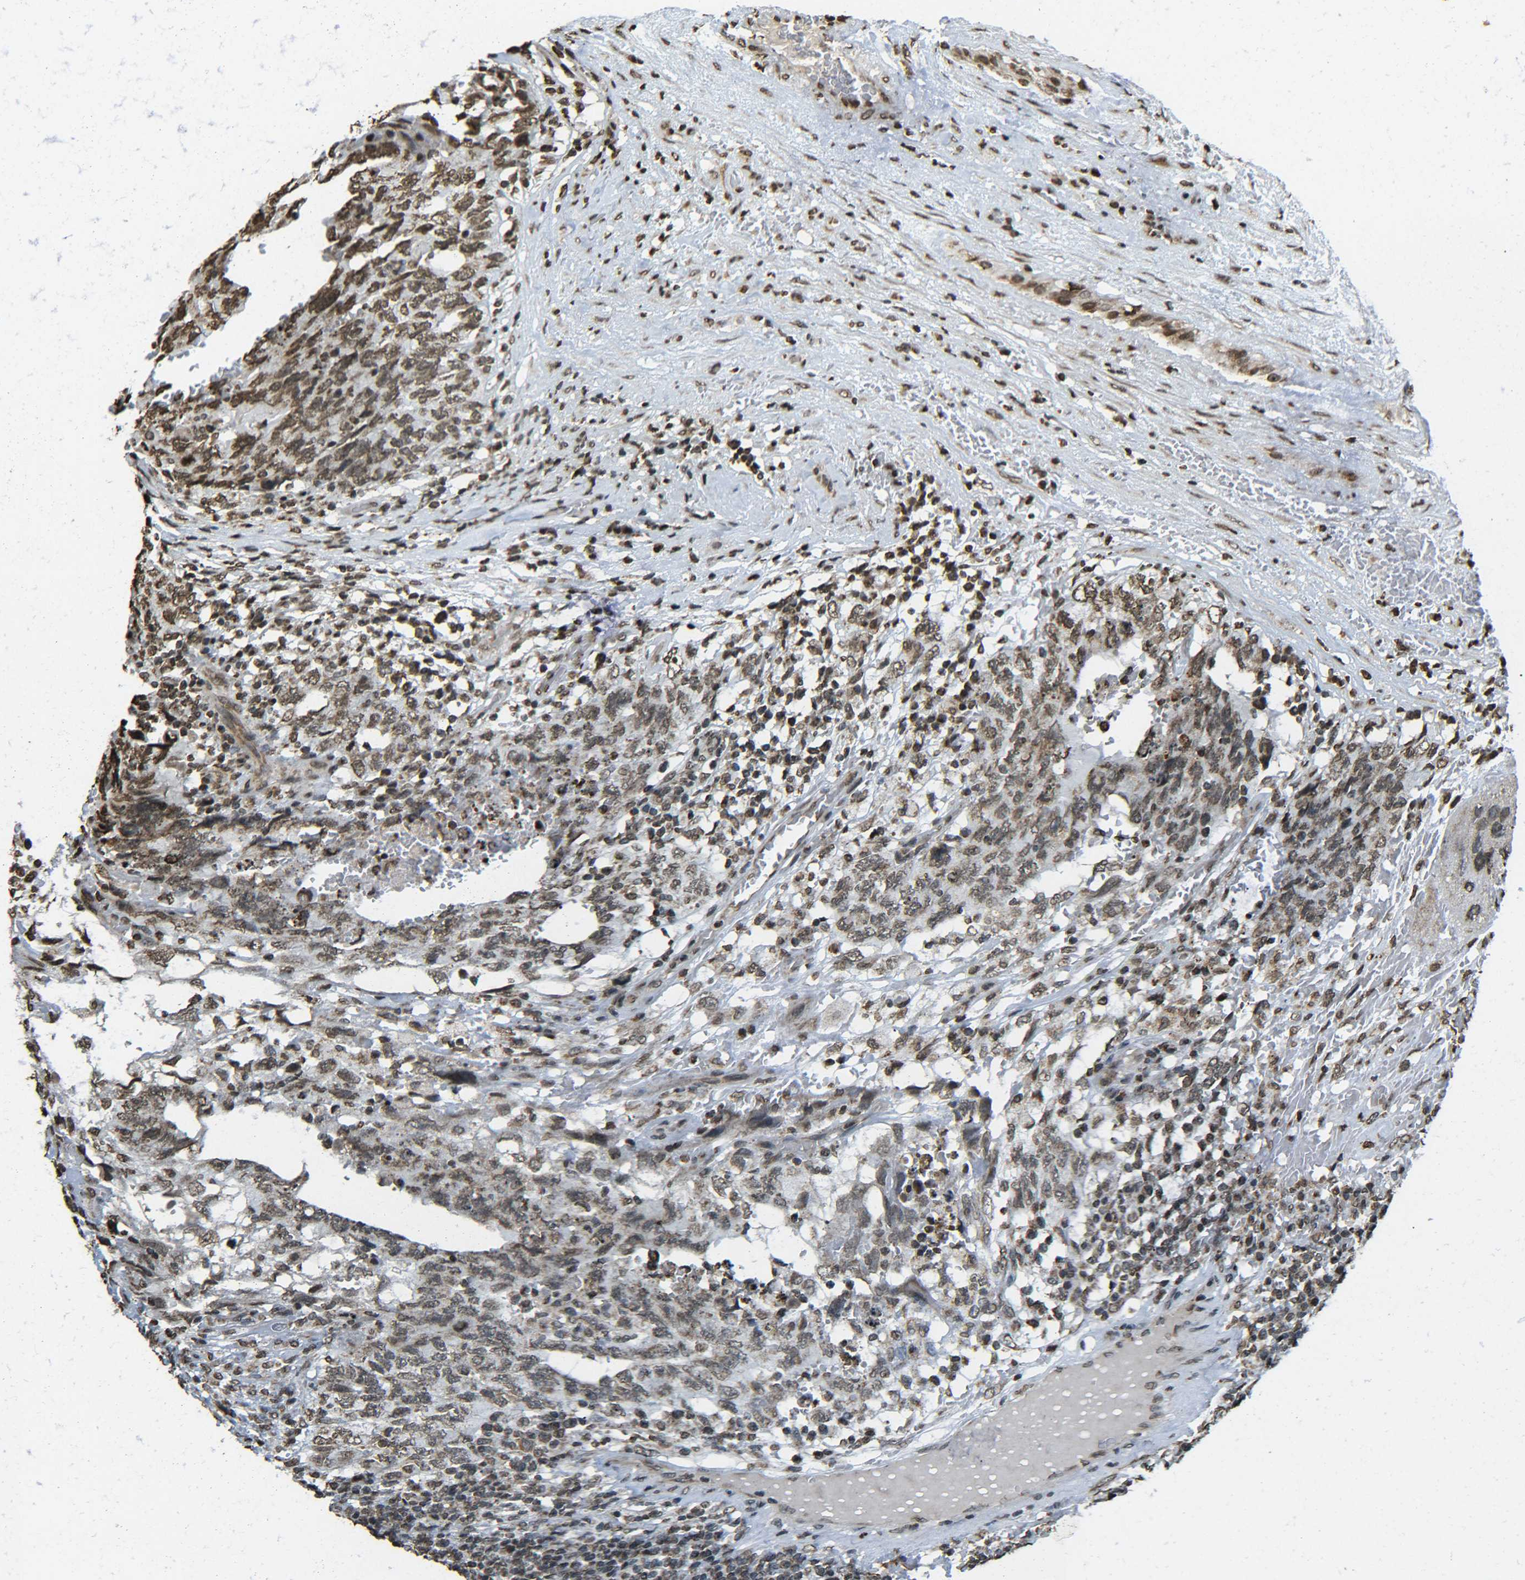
{"staining": {"intensity": "moderate", "quantity": ">75%", "location": "nuclear"}, "tissue": "testis cancer", "cell_type": "Tumor cells", "image_type": "cancer", "snomed": [{"axis": "morphology", "description": "Carcinoma, Embryonal, NOS"}, {"axis": "topography", "description": "Testis"}], "caption": "Protein analysis of testis cancer tissue exhibits moderate nuclear staining in about >75% of tumor cells. (Stains: DAB in brown, nuclei in blue, Microscopy: brightfield microscopy at high magnification).", "gene": "NEUROG2", "patient": {"sex": "male", "age": 26}}